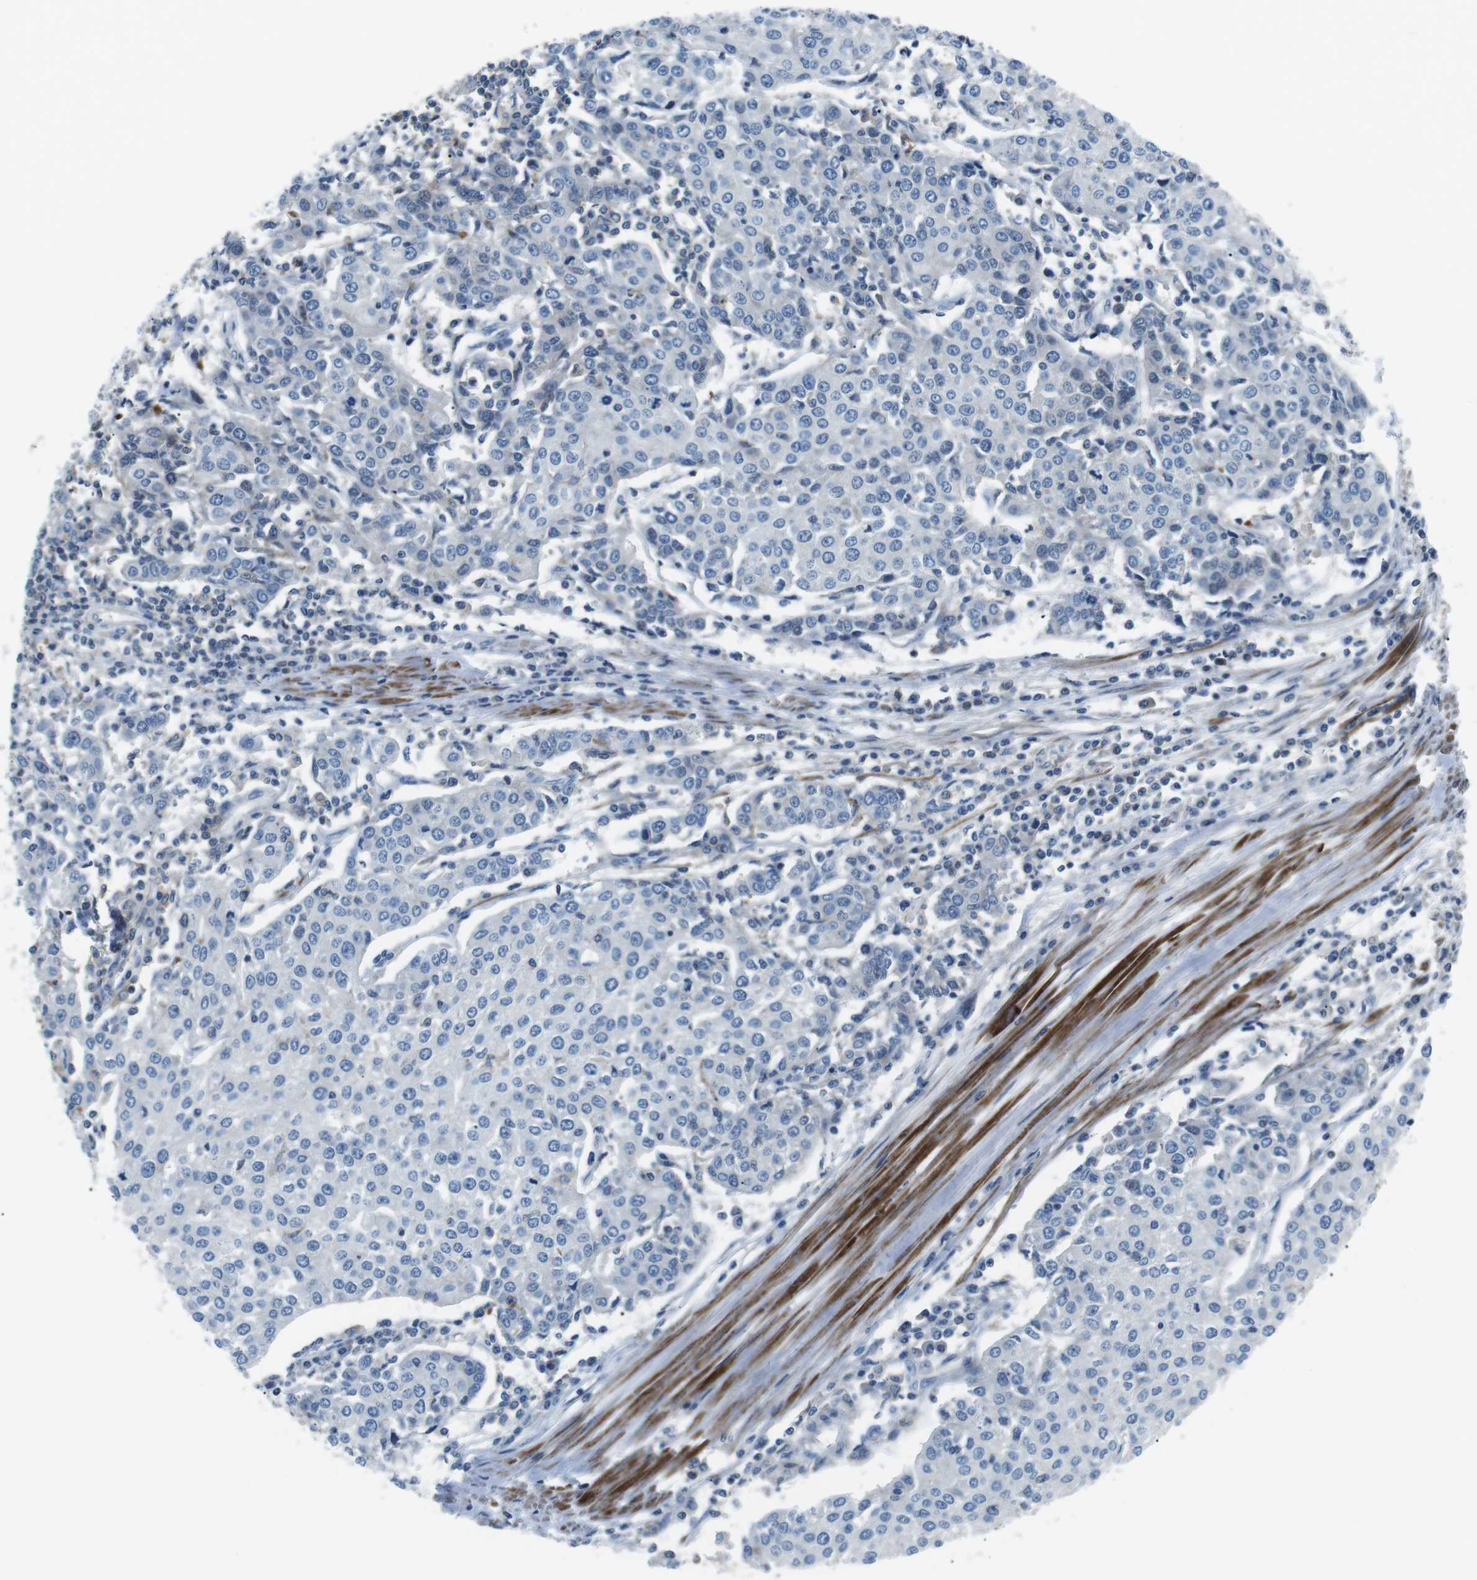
{"staining": {"intensity": "negative", "quantity": "none", "location": "none"}, "tissue": "urothelial cancer", "cell_type": "Tumor cells", "image_type": "cancer", "snomed": [{"axis": "morphology", "description": "Urothelial carcinoma, High grade"}, {"axis": "topography", "description": "Urinary bladder"}], "caption": "Immunohistochemical staining of urothelial cancer exhibits no significant expression in tumor cells.", "gene": "ARVCF", "patient": {"sex": "female", "age": 85}}